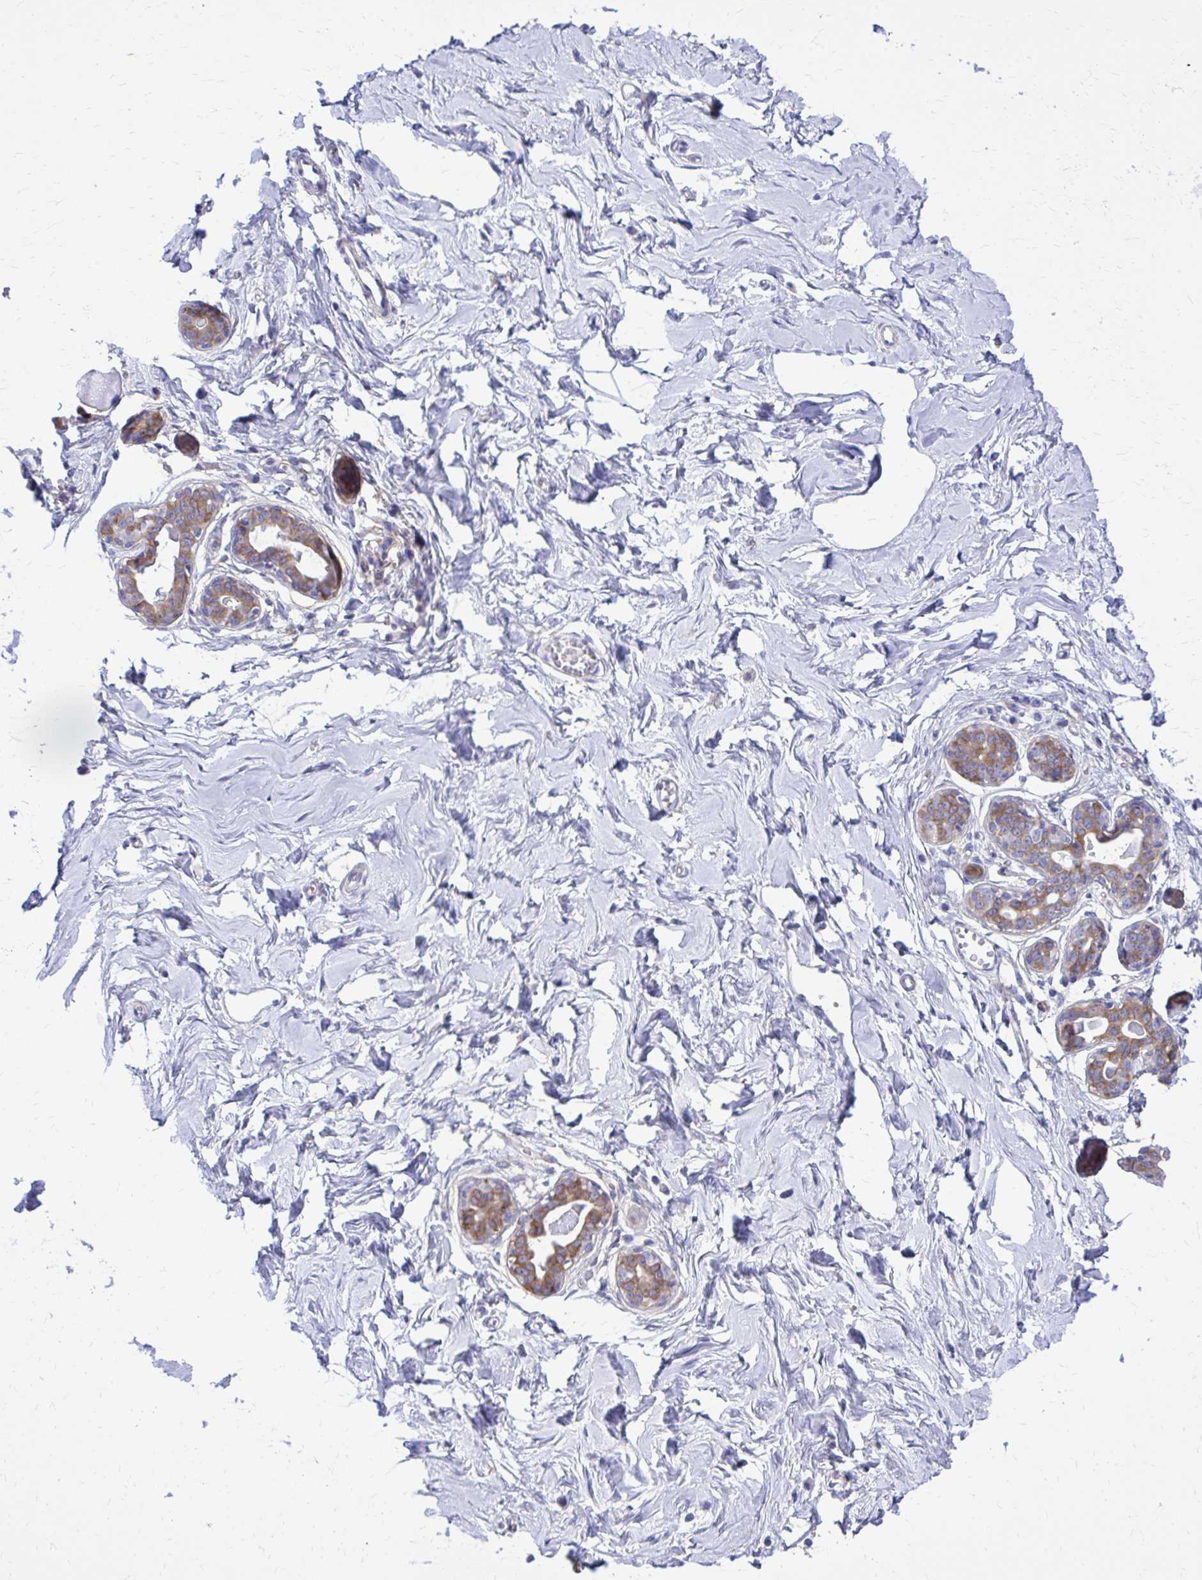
{"staining": {"intensity": "negative", "quantity": "none", "location": "none"}, "tissue": "breast", "cell_type": "Adipocytes", "image_type": "normal", "snomed": [{"axis": "morphology", "description": "Normal tissue, NOS"}, {"axis": "topography", "description": "Breast"}], "caption": "Adipocytes are negative for protein expression in unremarkable human breast. Brightfield microscopy of immunohistochemistry stained with DAB (3,3'-diaminobenzidine) (brown) and hematoxylin (blue), captured at high magnification.", "gene": "EPB41L1", "patient": {"sex": "female", "age": 45}}